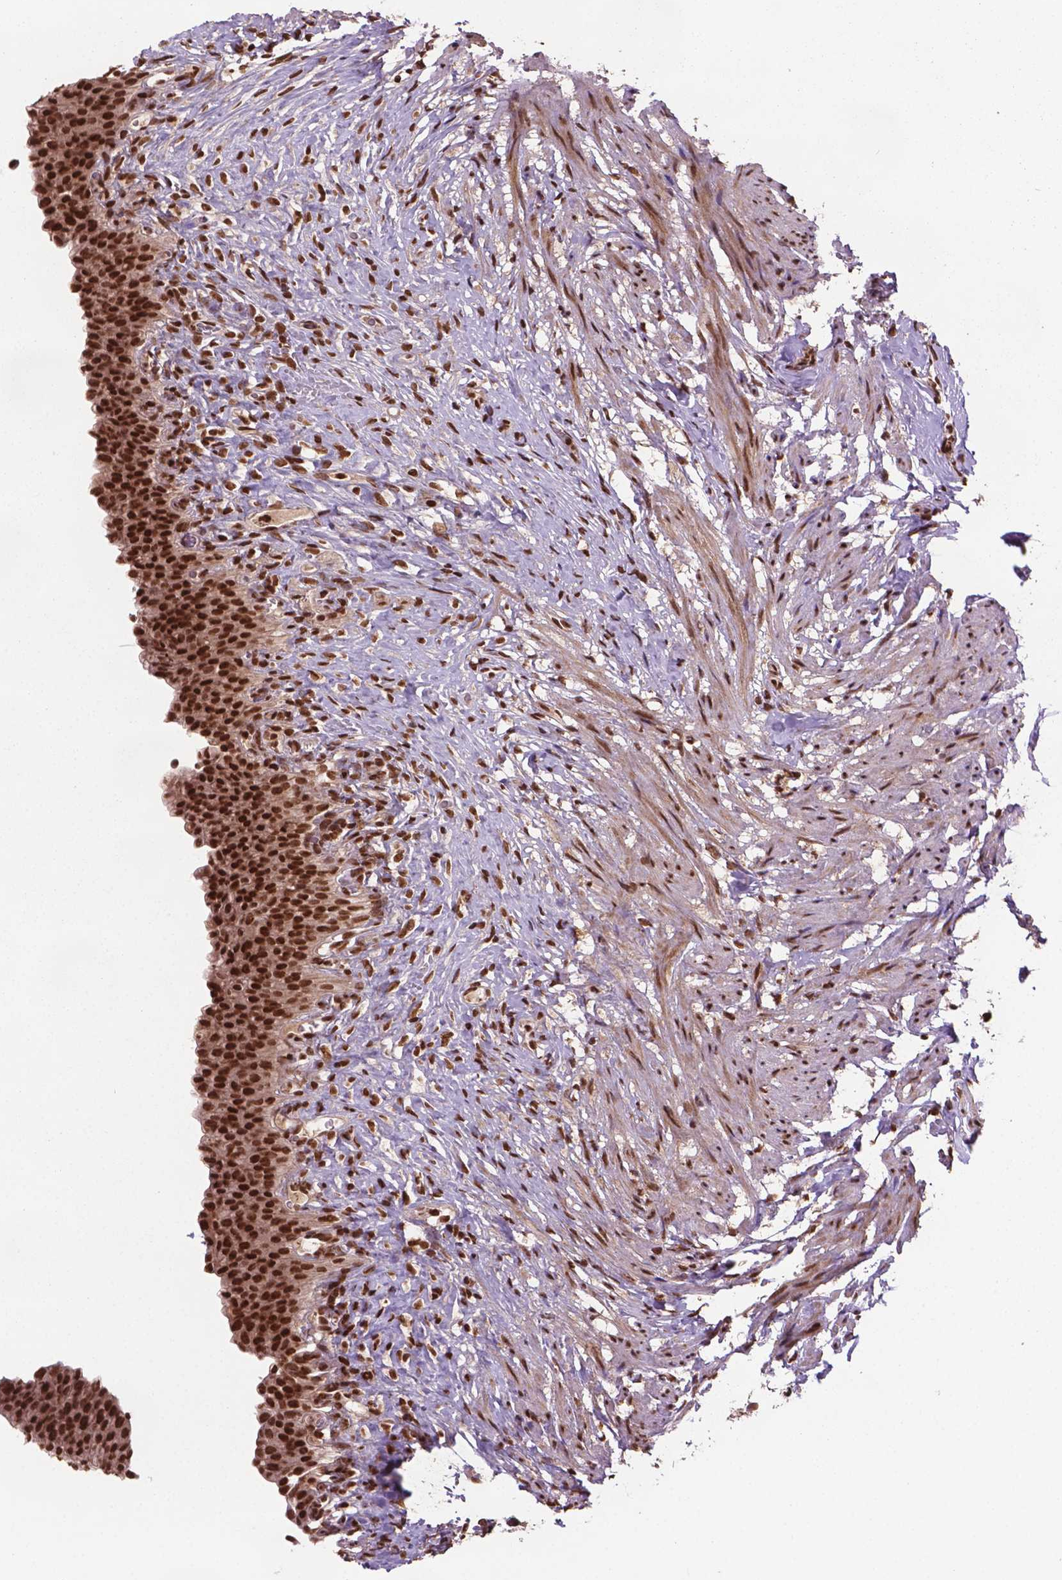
{"staining": {"intensity": "strong", "quantity": ">75%", "location": "nuclear"}, "tissue": "urinary bladder", "cell_type": "Urothelial cells", "image_type": "normal", "snomed": [{"axis": "morphology", "description": "Normal tissue, NOS"}, {"axis": "topography", "description": "Urinary bladder"}, {"axis": "topography", "description": "Prostate"}], "caption": "Protein expression by immunohistochemistry (IHC) displays strong nuclear expression in approximately >75% of urothelial cells in normal urinary bladder. (Brightfield microscopy of DAB IHC at high magnification).", "gene": "SIRT6", "patient": {"sex": "male", "age": 76}}